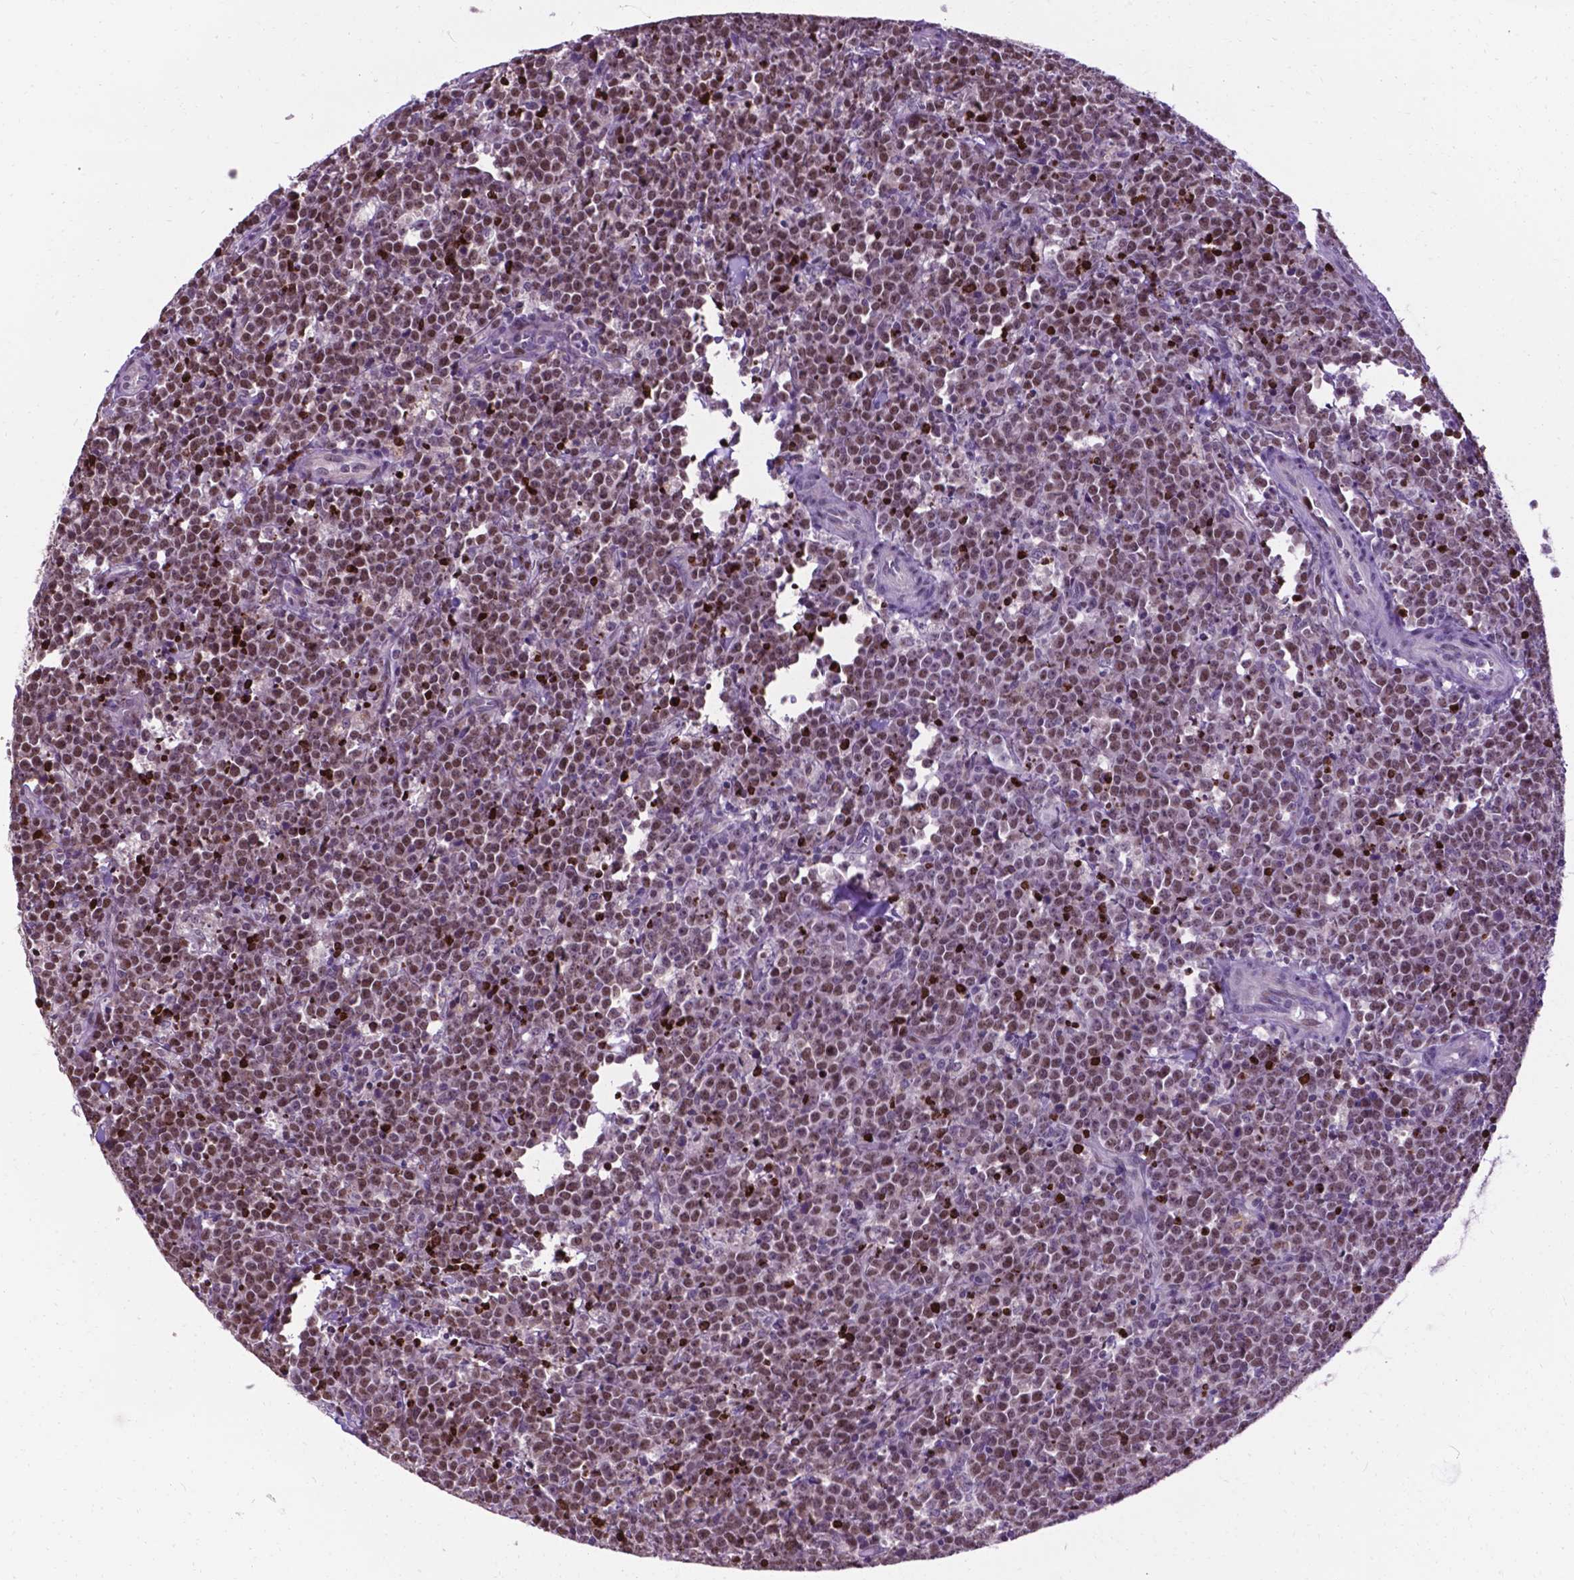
{"staining": {"intensity": "moderate", "quantity": ">75%", "location": "nuclear"}, "tissue": "lymphoma", "cell_type": "Tumor cells", "image_type": "cancer", "snomed": [{"axis": "morphology", "description": "Malignant lymphoma, non-Hodgkin's type, High grade"}, {"axis": "topography", "description": "Small intestine"}], "caption": "Malignant lymphoma, non-Hodgkin's type (high-grade) stained with DAB IHC exhibits medium levels of moderate nuclear staining in approximately >75% of tumor cells. (Stains: DAB in brown, nuclei in blue, Microscopy: brightfield microscopy at high magnification).", "gene": "SMAD3", "patient": {"sex": "female", "age": 56}}